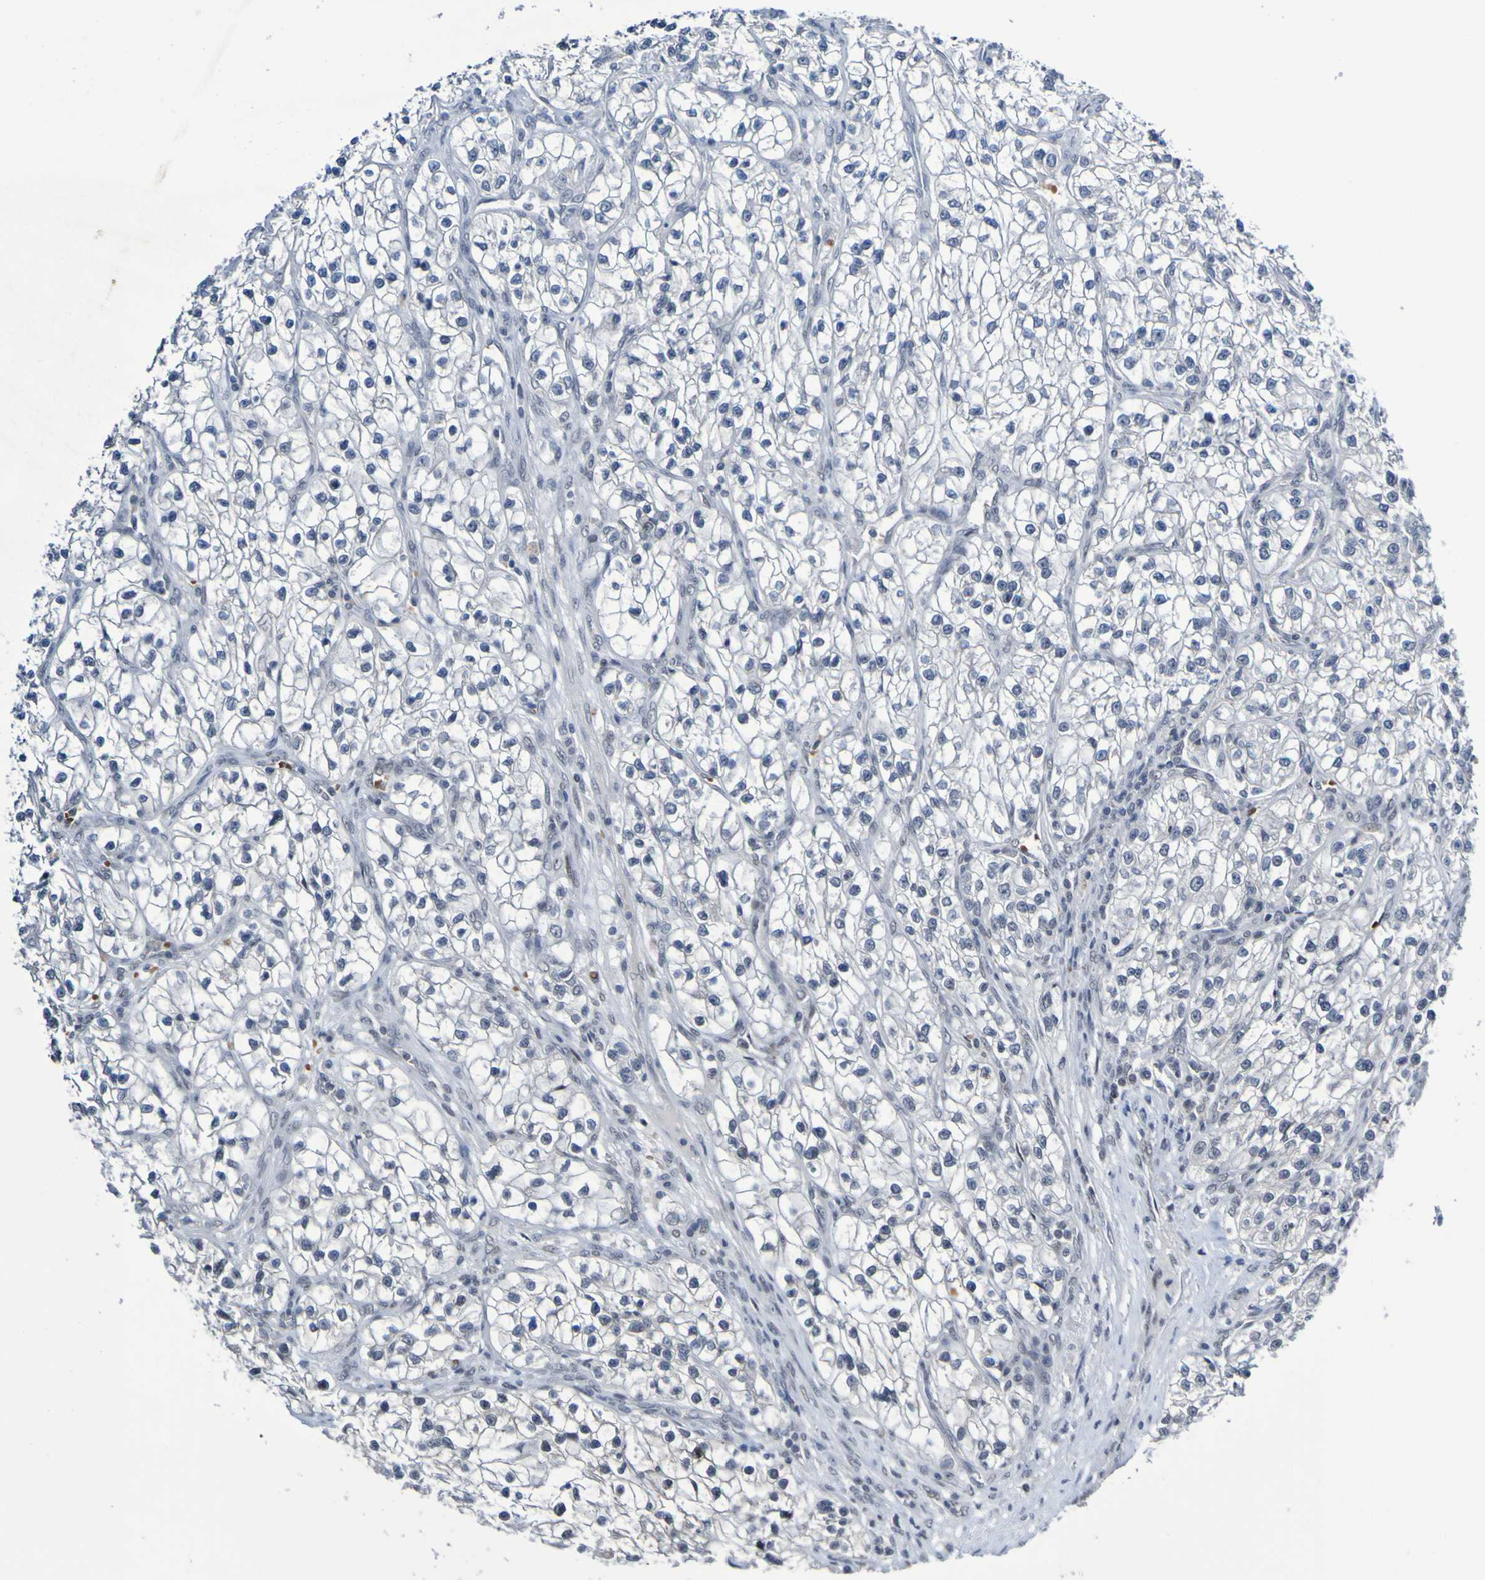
{"staining": {"intensity": "negative", "quantity": "none", "location": "none"}, "tissue": "renal cancer", "cell_type": "Tumor cells", "image_type": "cancer", "snomed": [{"axis": "morphology", "description": "Adenocarcinoma, NOS"}, {"axis": "topography", "description": "Kidney"}], "caption": "Human renal cancer (adenocarcinoma) stained for a protein using IHC shows no staining in tumor cells.", "gene": "PCGF1", "patient": {"sex": "female", "age": 57}}